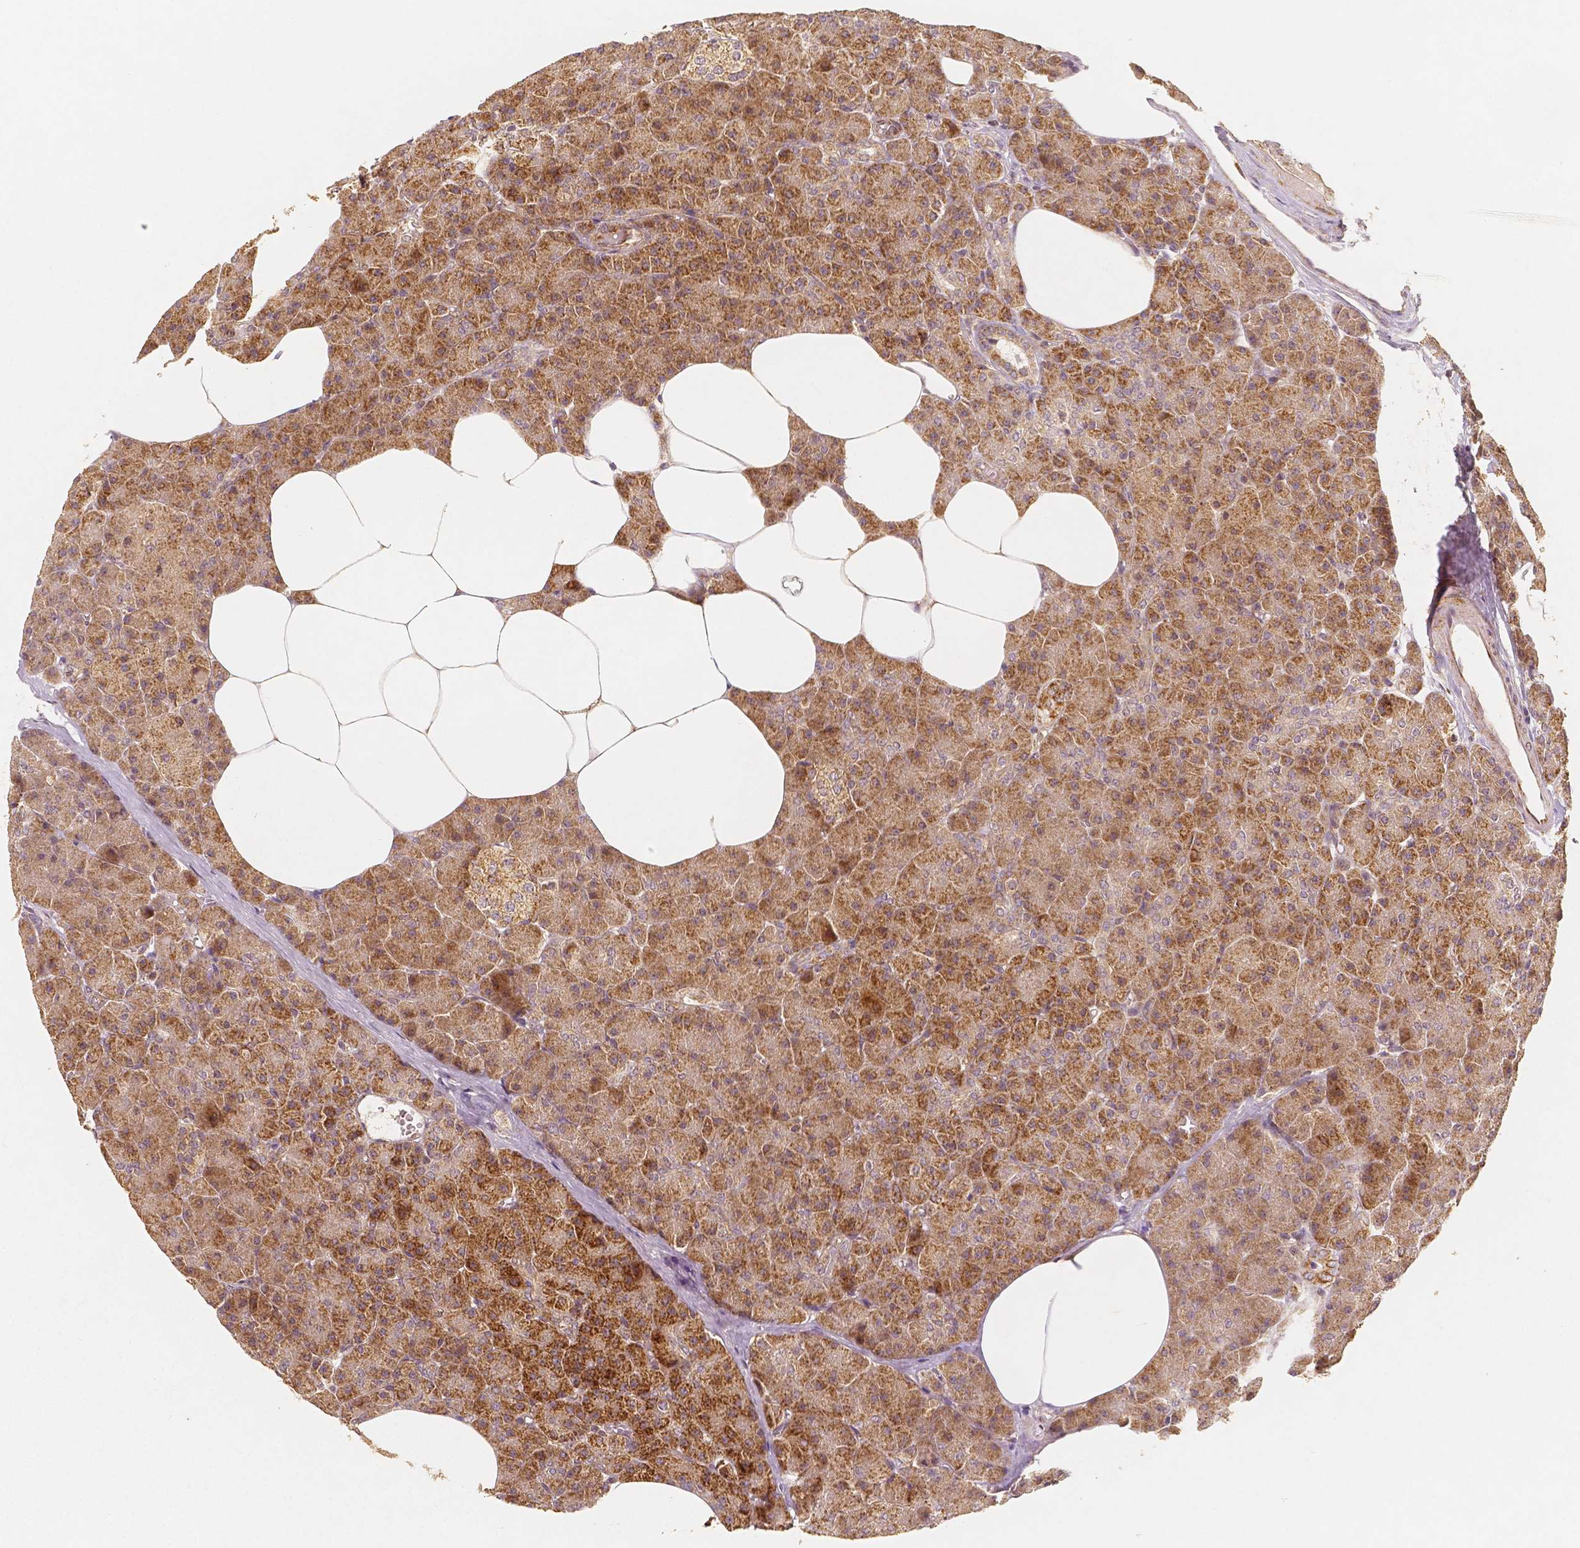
{"staining": {"intensity": "moderate", "quantity": ">75%", "location": "cytoplasmic/membranous"}, "tissue": "pancreas", "cell_type": "Exocrine glandular cells", "image_type": "normal", "snomed": [{"axis": "morphology", "description": "Normal tissue, NOS"}, {"axis": "topography", "description": "Pancreas"}], "caption": "Pancreas stained with immunohistochemistry (IHC) exhibits moderate cytoplasmic/membranous staining in about >75% of exocrine glandular cells. The staining was performed using DAB to visualize the protein expression in brown, while the nuclei were stained in blue with hematoxylin (Magnification: 20x).", "gene": "PGAM5", "patient": {"sex": "female", "age": 45}}